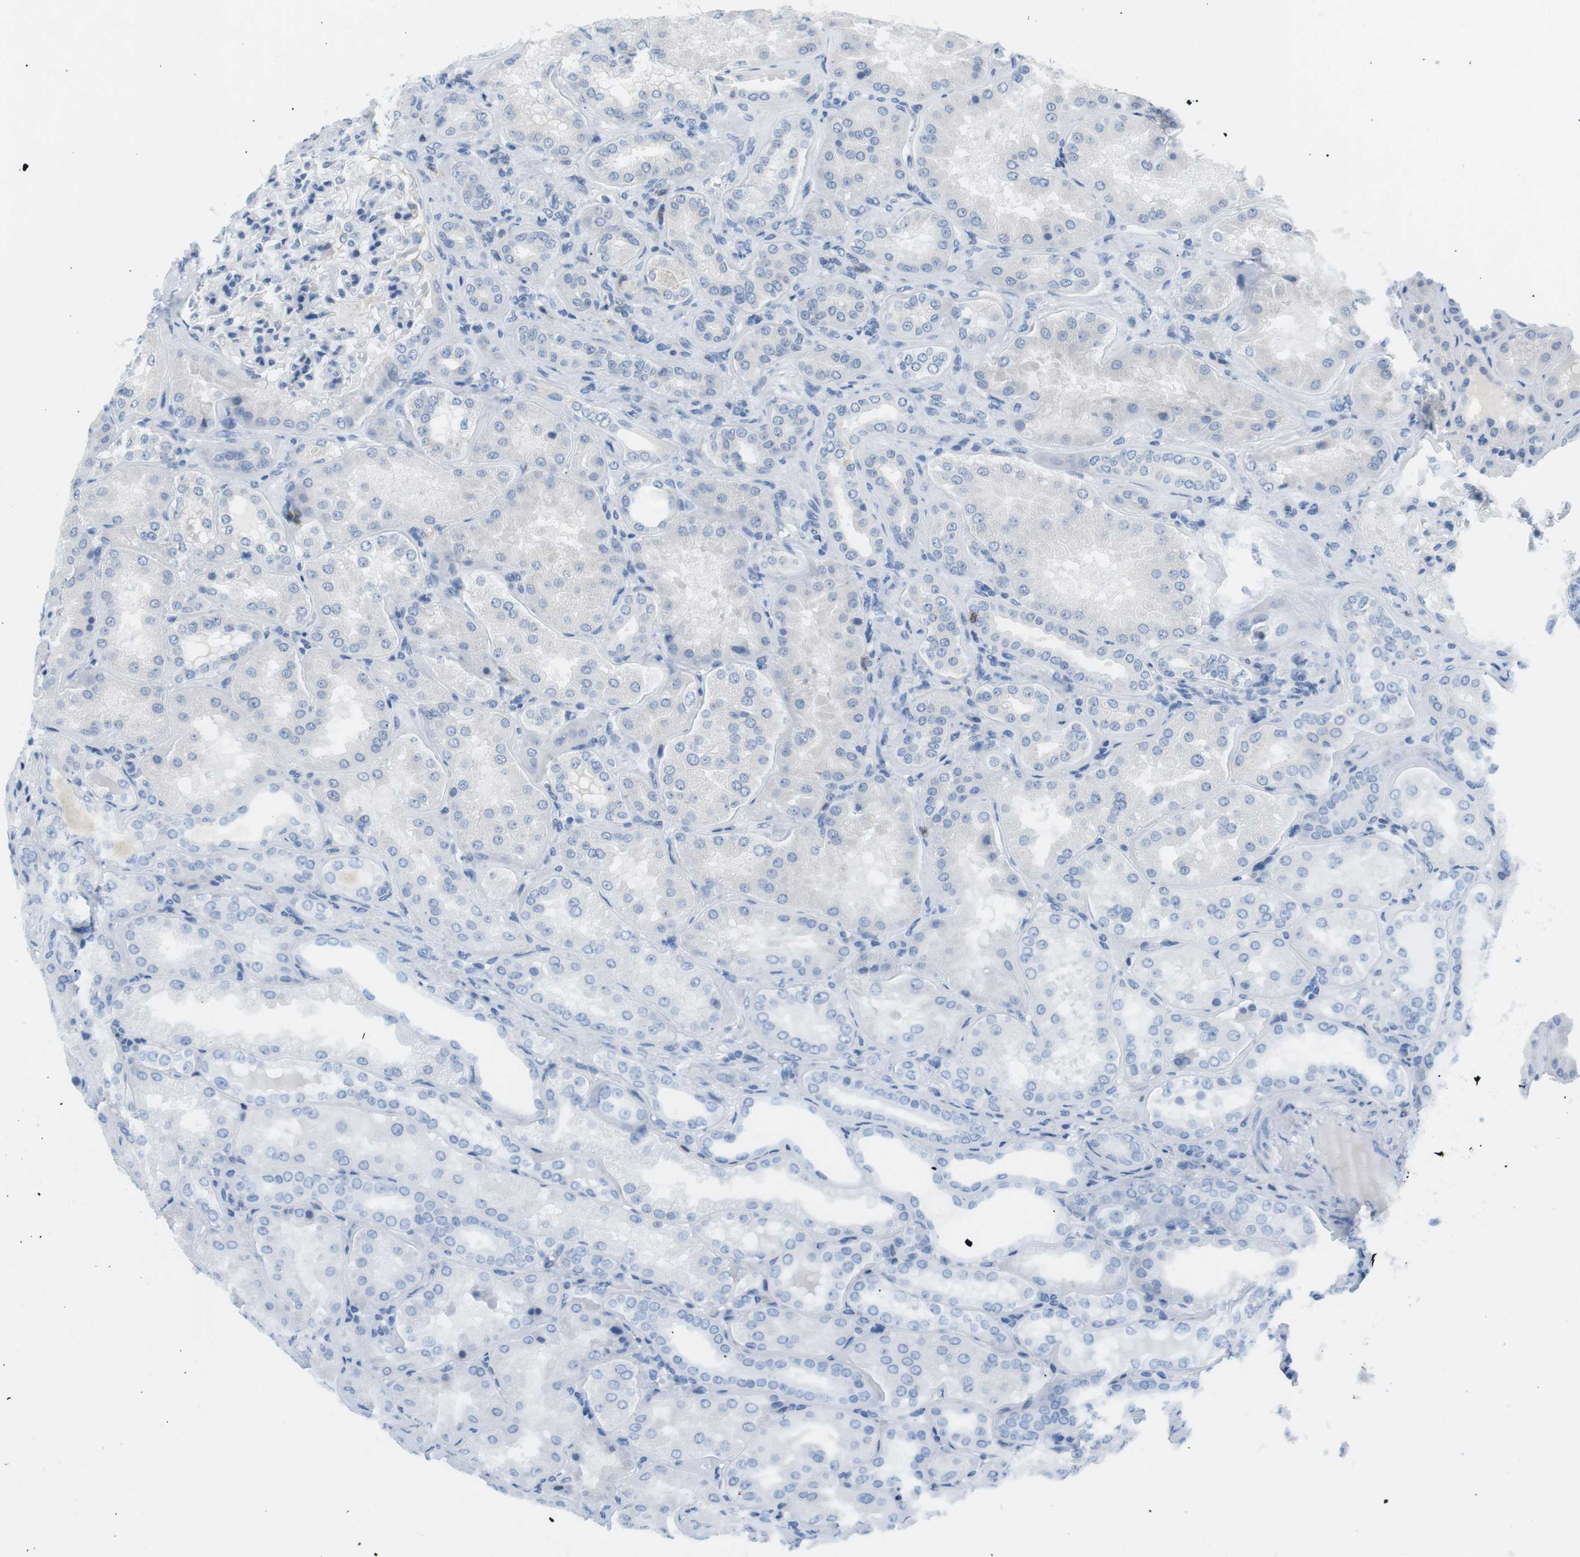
{"staining": {"intensity": "negative", "quantity": "none", "location": "none"}, "tissue": "kidney", "cell_type": "Cells in glomeruli", "image_type": "normal", "snomed": [{"axis": "morphology", "description": "Normal tissue, NOS"}, {"axis": "topography", "description": "Kidney"}], "caption": "Immunohistochemistry of unremarkable human kidney shows no expression in cells in glomeruli.", "gene": "TNFRSF4", "patient": {"sex": "female", "age": 56}}